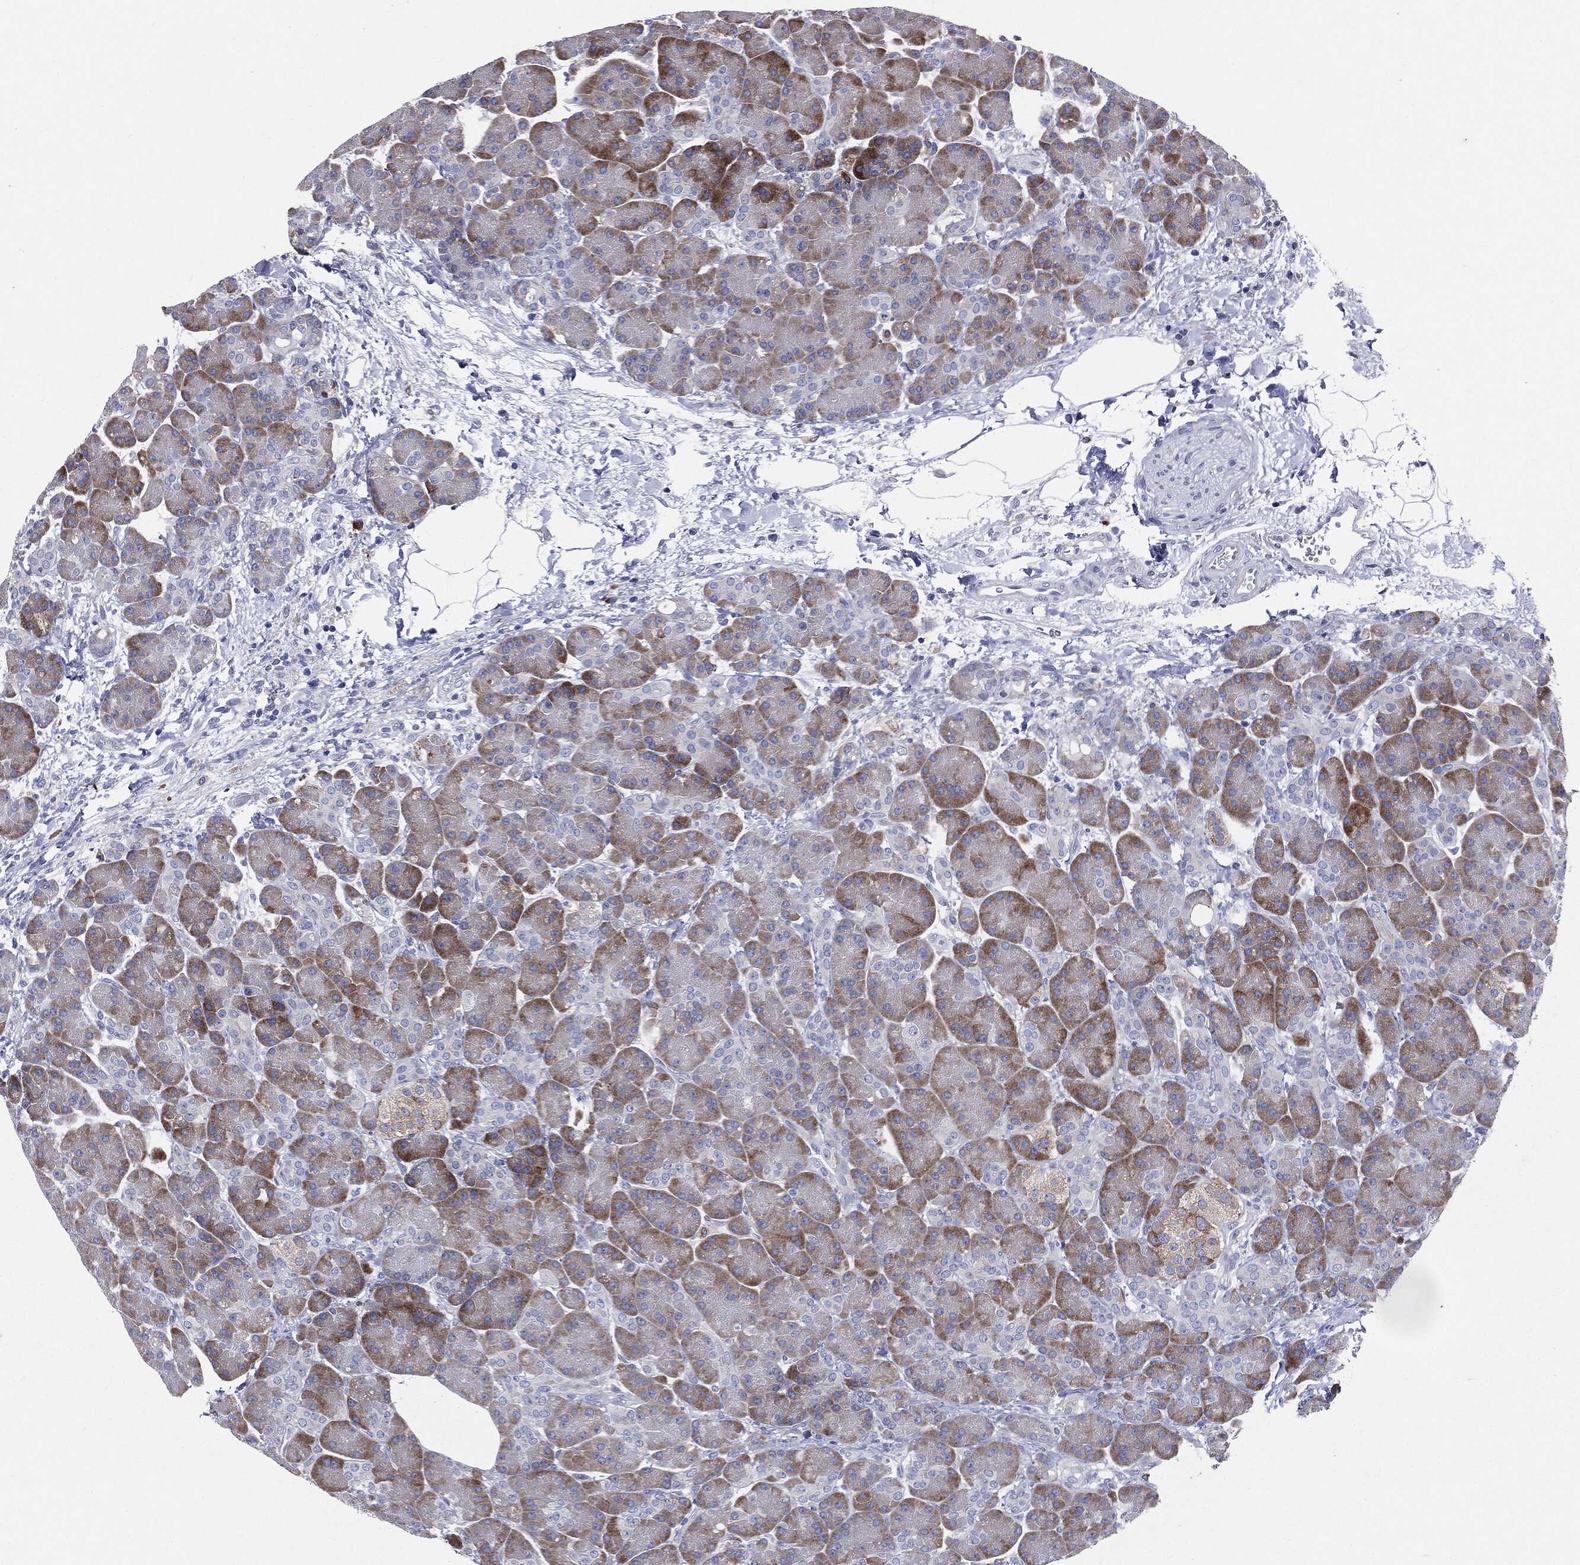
{"staining": {"intensity": "strong", "quantity": "25%-75%", "location": "cytoplasmic/membranous"}, "tissue": "pancreas", "cell_type": "Exocrine glandular cells", "image_type": "normal", "snomed": [{"axis": "morphology", "description": "Normal tissue, NOS"}, {"axis": "topography", "description": "Pancreas"}], "caption": "An image of pancreas stained for a protein demonstrates strong cytoplasmic/membranous brown staining in exocrine glandular cells. The staining was performed using DAB to visualize the protein expression in brown, while the nuclei were stained in blue with hematoxylin (Magnification: 20x).", "gene": "PTGS2", "patient": {"sex": "female", "age": 63}}